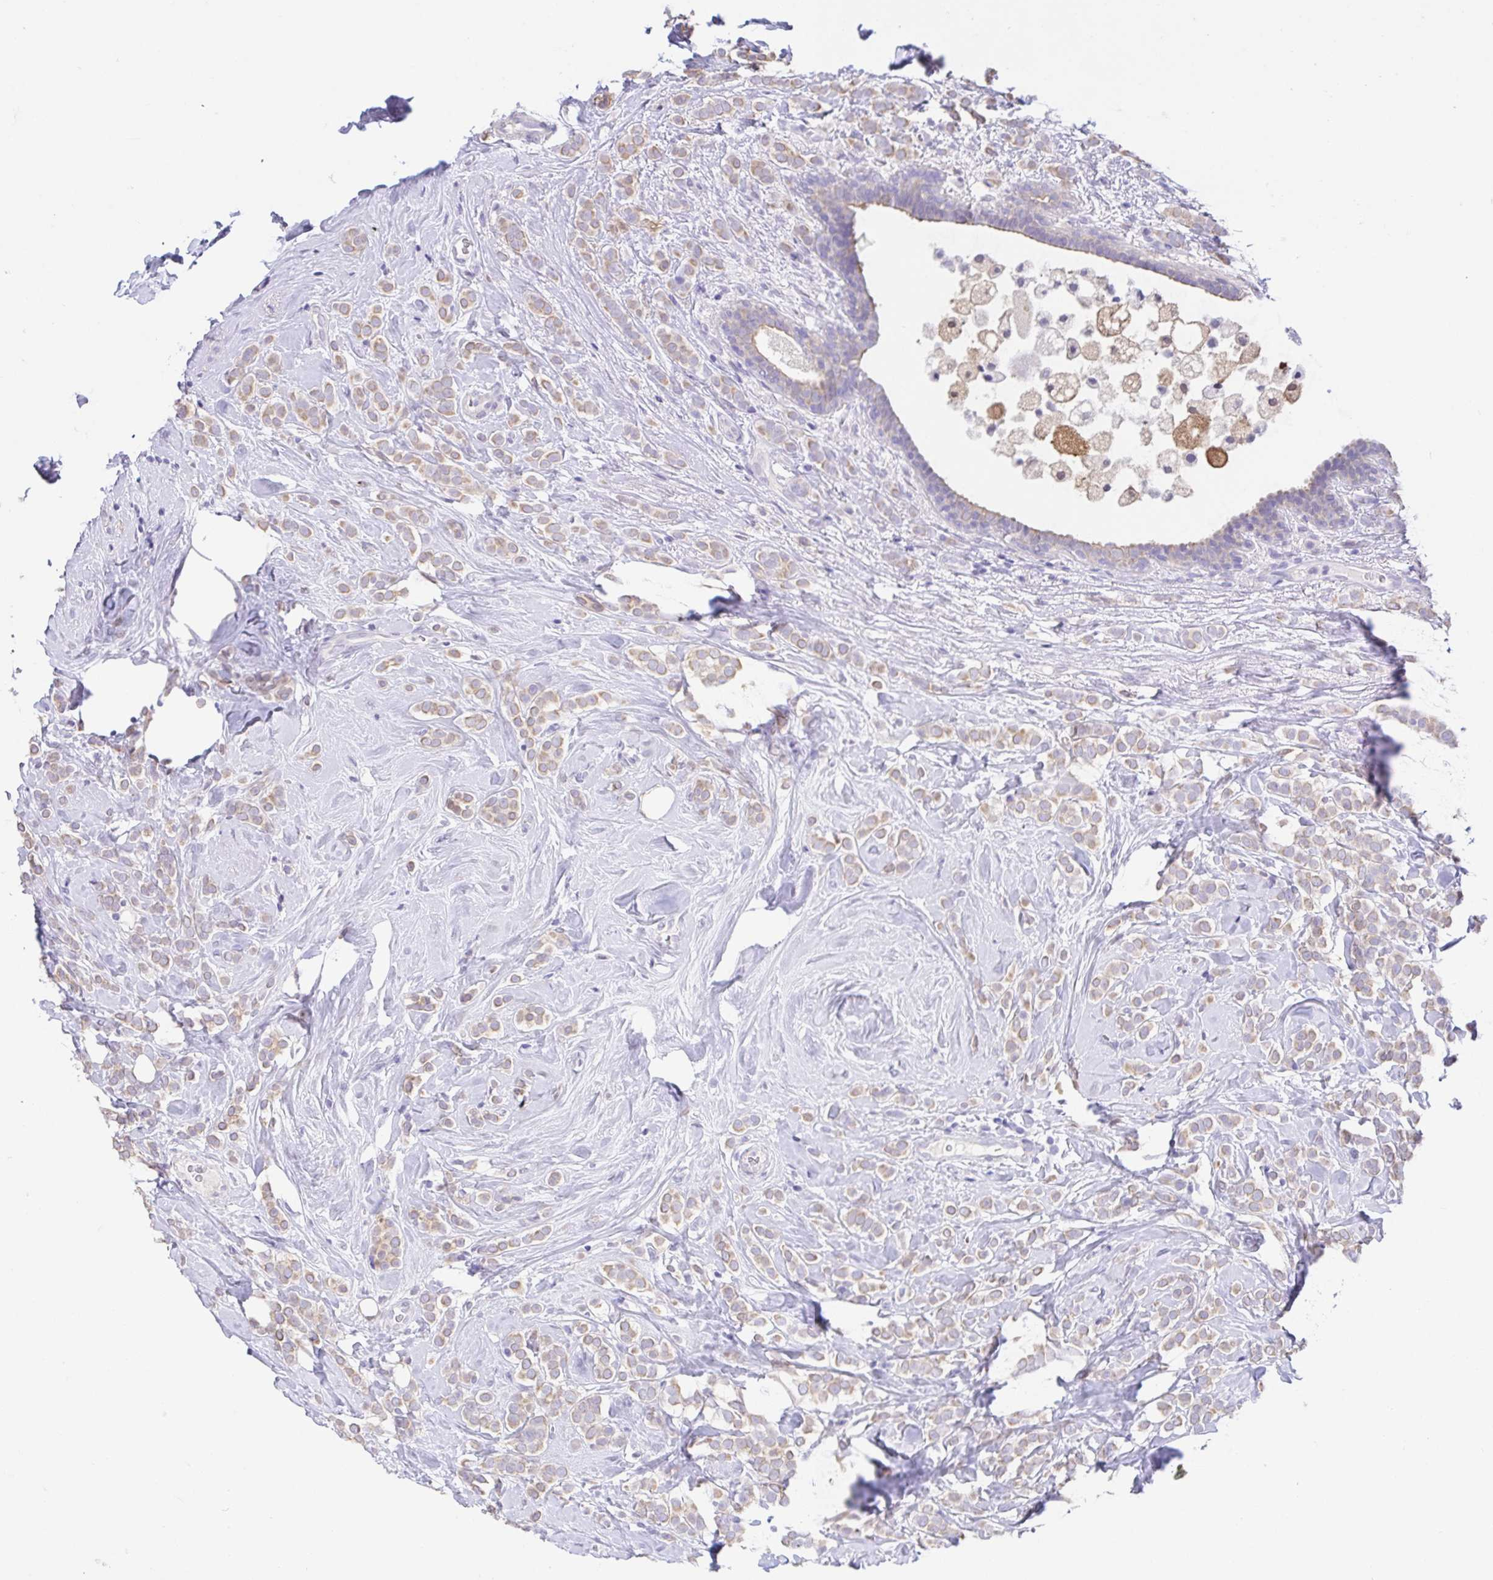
{"staining": {"intensity": "weak", "quantity": ">75%", "location": "cytoplasmic/membranous"}, "tissue": "breast cancer", "cell_type": "Tumor cells", "image_type": "cancer", "snomed": [{"axis": "morphology", "description": "Lobular carcinoma"}, {"axis": "topography", "description": "Breast"}], "caption": "Immunohistochemistry (DAB (3,3'-diaminobenzidine)) staining of human breast cancer (lobular carcinoma) displays weak cytoplasmic/membranous protein expression in about >75% of tumor cells.", "gene": "FABP3", "patient": {"sex": "female", "age": 49}}